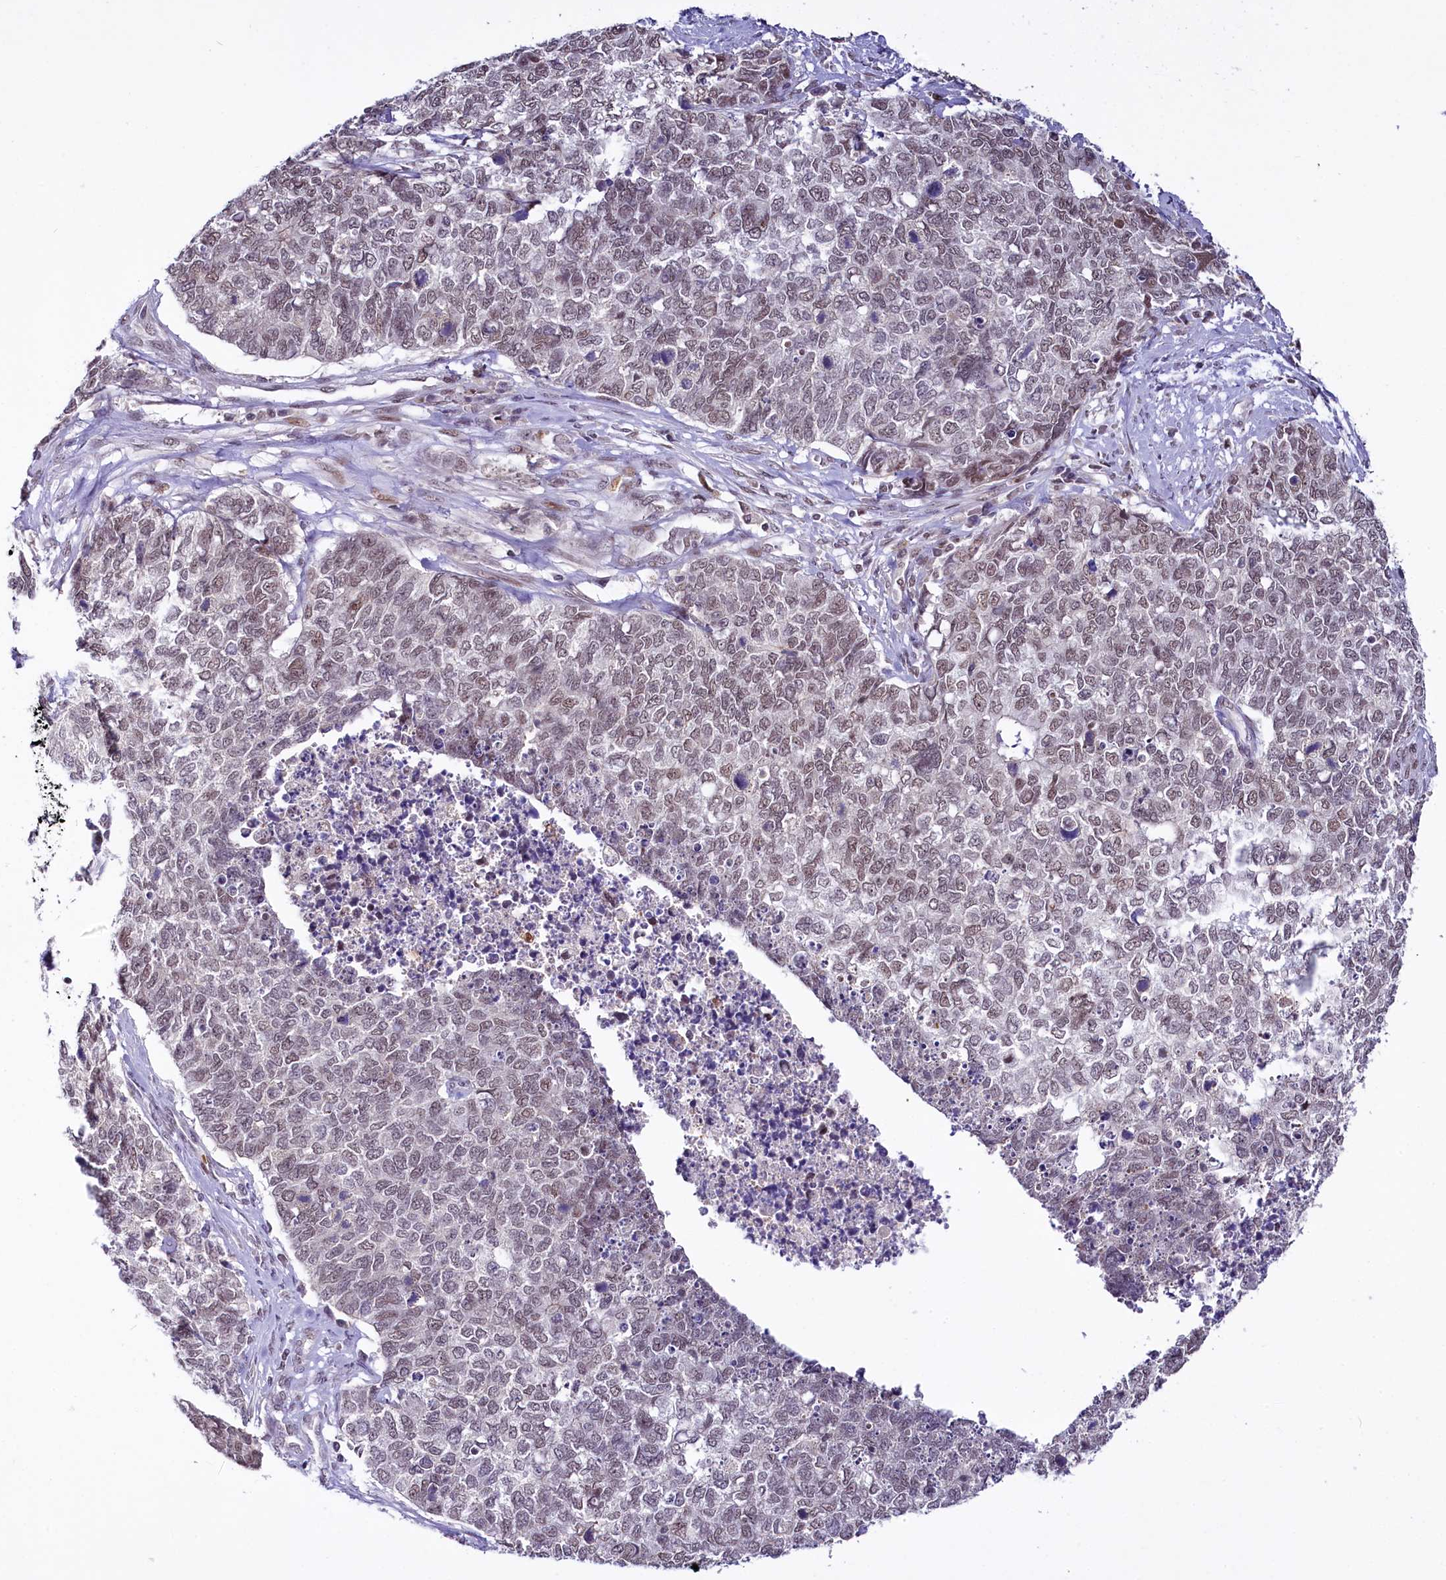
{"staining": {"intensity": "weak", "quantity": "<25%", "location": "nuclear"}, "tissue": "cervical cancer", "cell_type": "Tumor cells", "image_type": "cancer", "snomed": [{"axis": "morphology", "description": "Squamous cell carcinoma, NOS"}, {"axis": "topography", "description": "Cervix"}], "caption": "Cervical squamous cell carcinoma was stained to show a protein in brown. There is no significant positivity in tumor cells.", "gene": "SCAF11", "patient": {"sex": "female", "age": 63}}